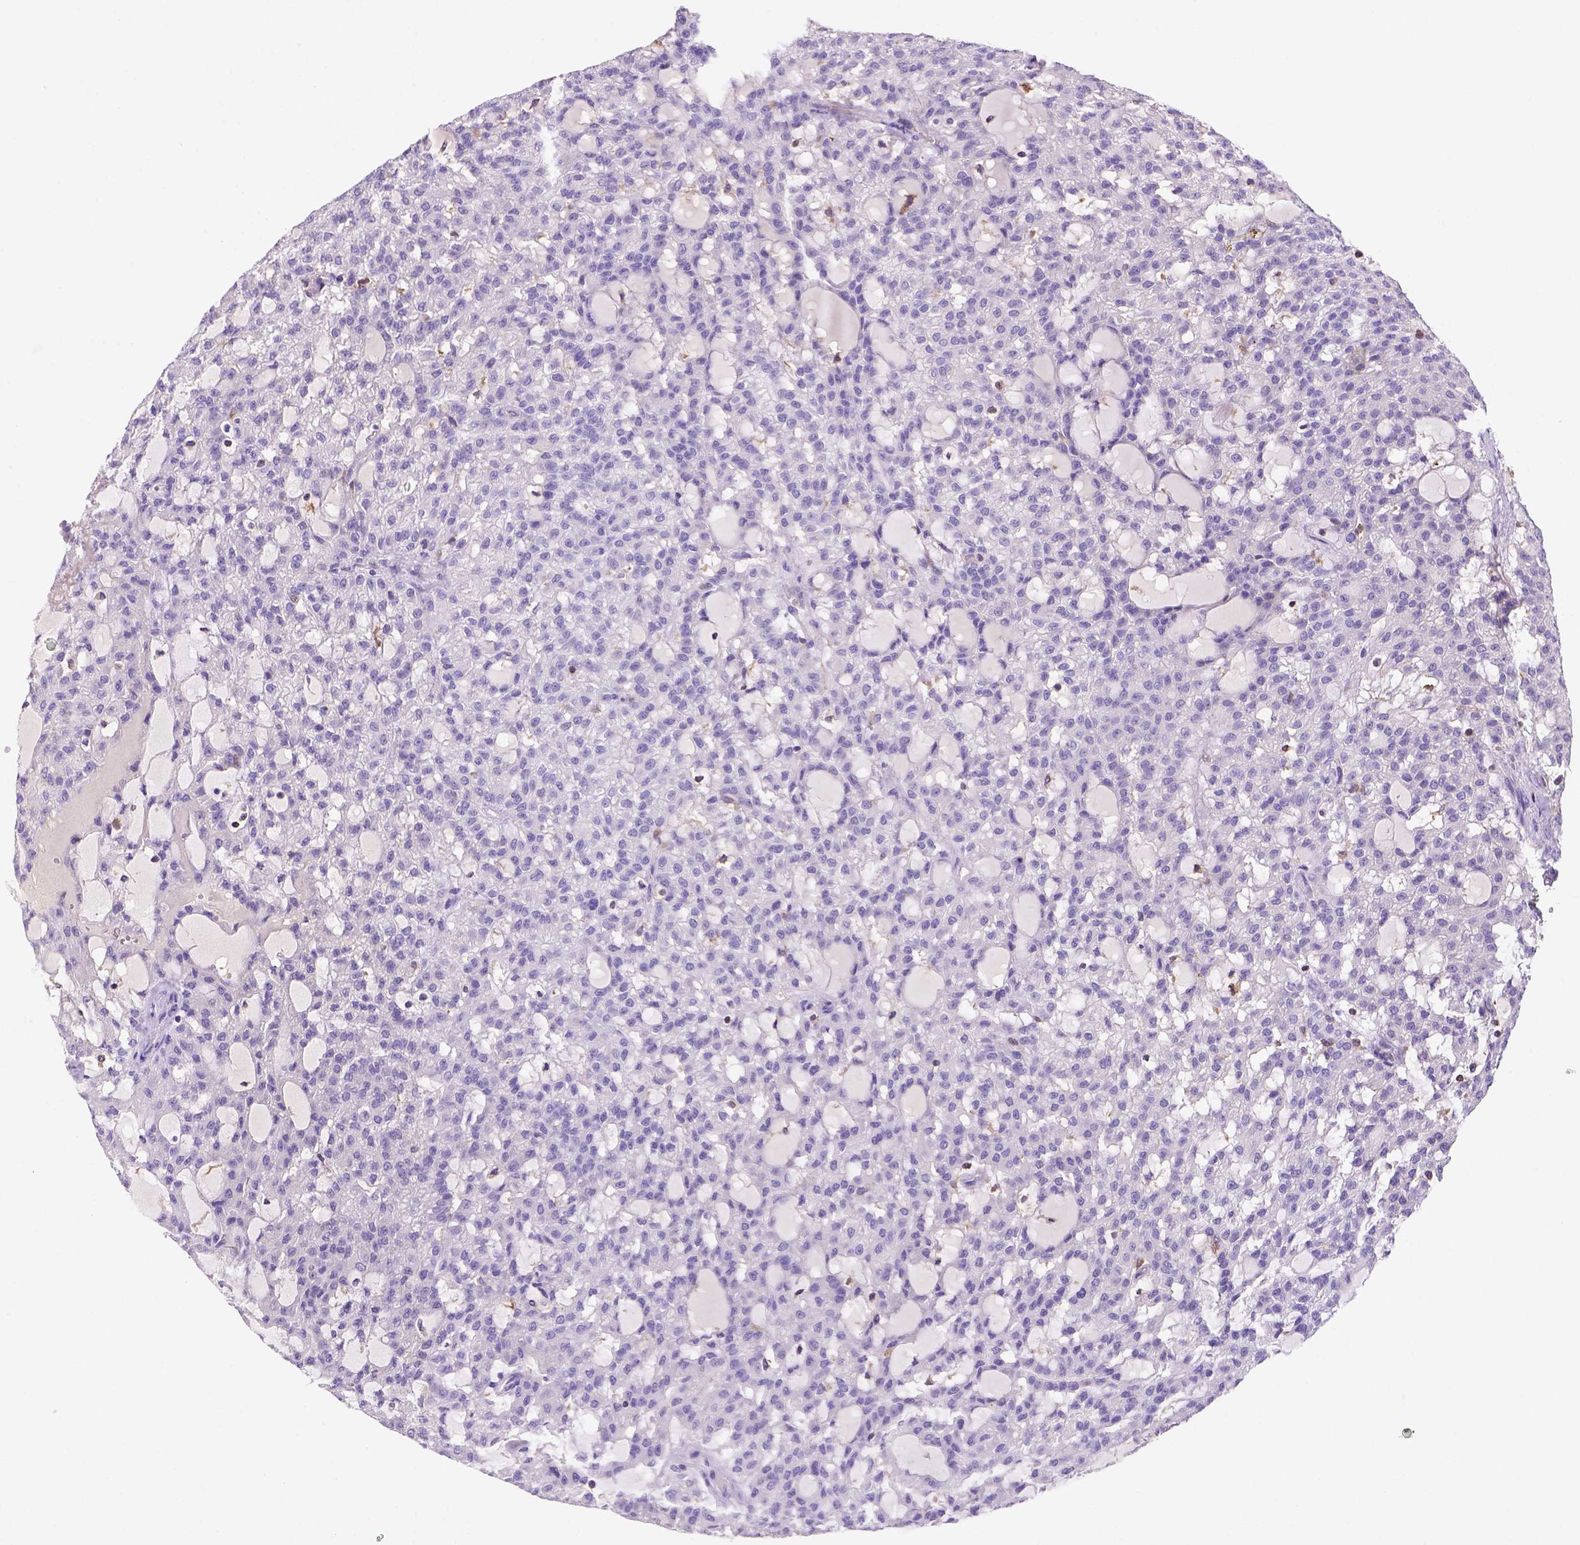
{"staining": {"intensity": "negative", "quantity": "none", "location": "none"}, "tissue": "renal cancer", "cell_type": "Tumor cells", "image_type": "cancer", "snomed": [{"axis": "morphology", "description": "Adenocarcinoma, NOS"}, {"axis": "topography", "description": "Kidney"}], "caption": "Protein analysis of renal cancer exhibits no significant expression in tumor cells. The staining was performed using DAB (3,3'-diaminobenzidine) to visualize the protein expression in brown, while the nuclei were stained in blue with hematoxylin (Magnification: 20x).", "gene": "INPP5D", "patient": {"sex": "male", "age": 63}}